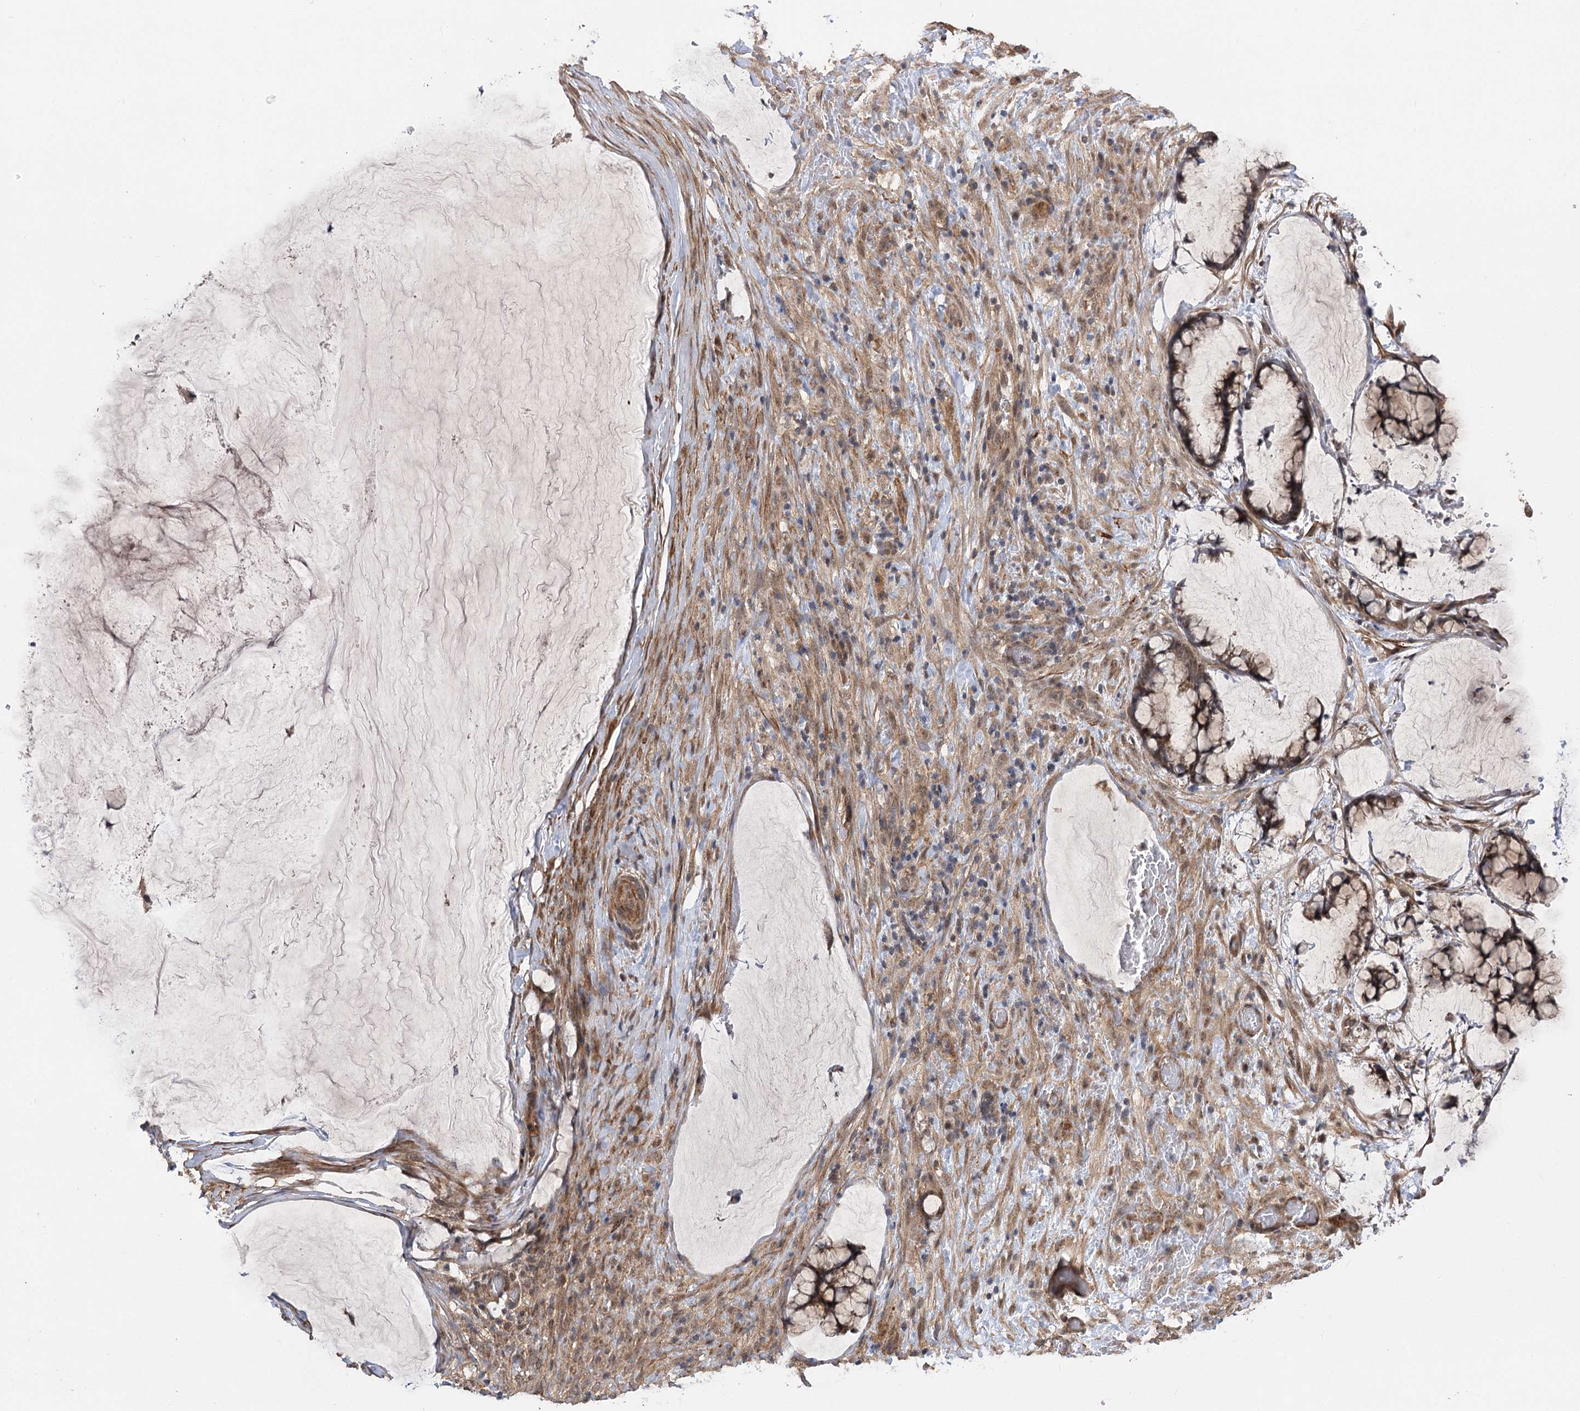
{"staining": {"intensity": "moderate", "quantity": ">75%", "location": "cytoplasmic/membranous,nuclear"}, "tissue": "ovarian cancer", "cell_type": "Tumor cells", "image_type": "cancer", "snomed": [{"axis": "morphology", "description": "Cystadenocarcinoma, mucinous, NOS"}, {"axis": "topography", "description": "Ovary"}], "caption": "DAB immunohistochemical staining of ovarian cancer demonstrates moderate cytoplasmic/membranous and nuclear protein positivity in about >75% of tumor cells.", "gene": "TENM2", "patient": {"sex": "female", "age": 42}}